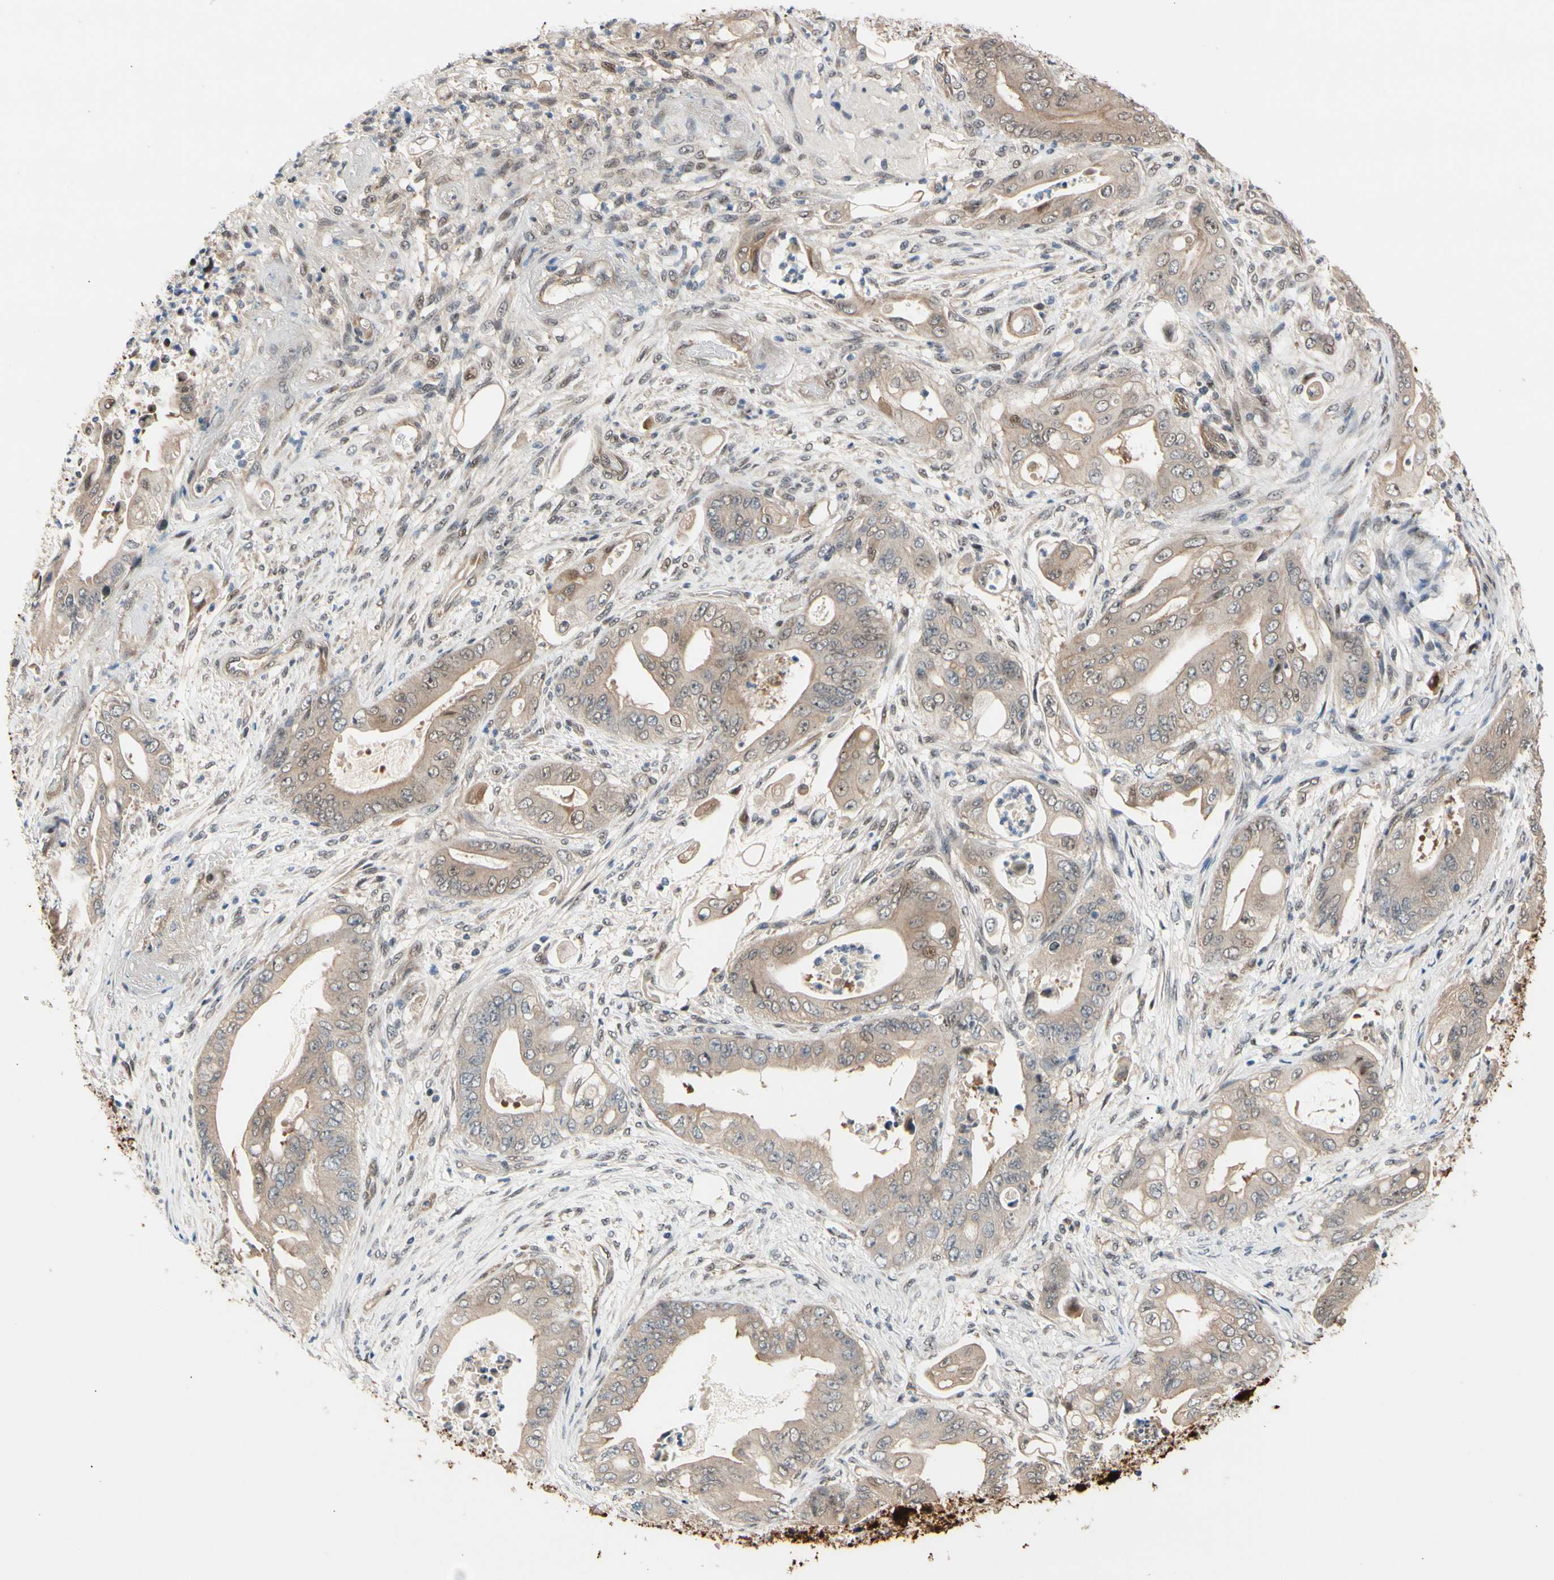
{"staining": {"intensity": "weak", "quantity": ">75%", "location": "cytoplasmic/membranous"}, "tissue": "stomach cancer", "cell_type": "Tumor cells", "image_type": "cancer", "snomed": [{"axis": "morphology", "description": "Adenocarcinoma, NOS"}, {"axis": "topography", "description": "Stomach"}], "caption": "Immunohistochemistry of human adenocarcinoma (stomach) demonstrates low levels of weak cytoplasmic/membranous expression in approximately >75% of tumor cells.", "gene": "NGEF", "patient": {"sex": "female", "age": 73}}